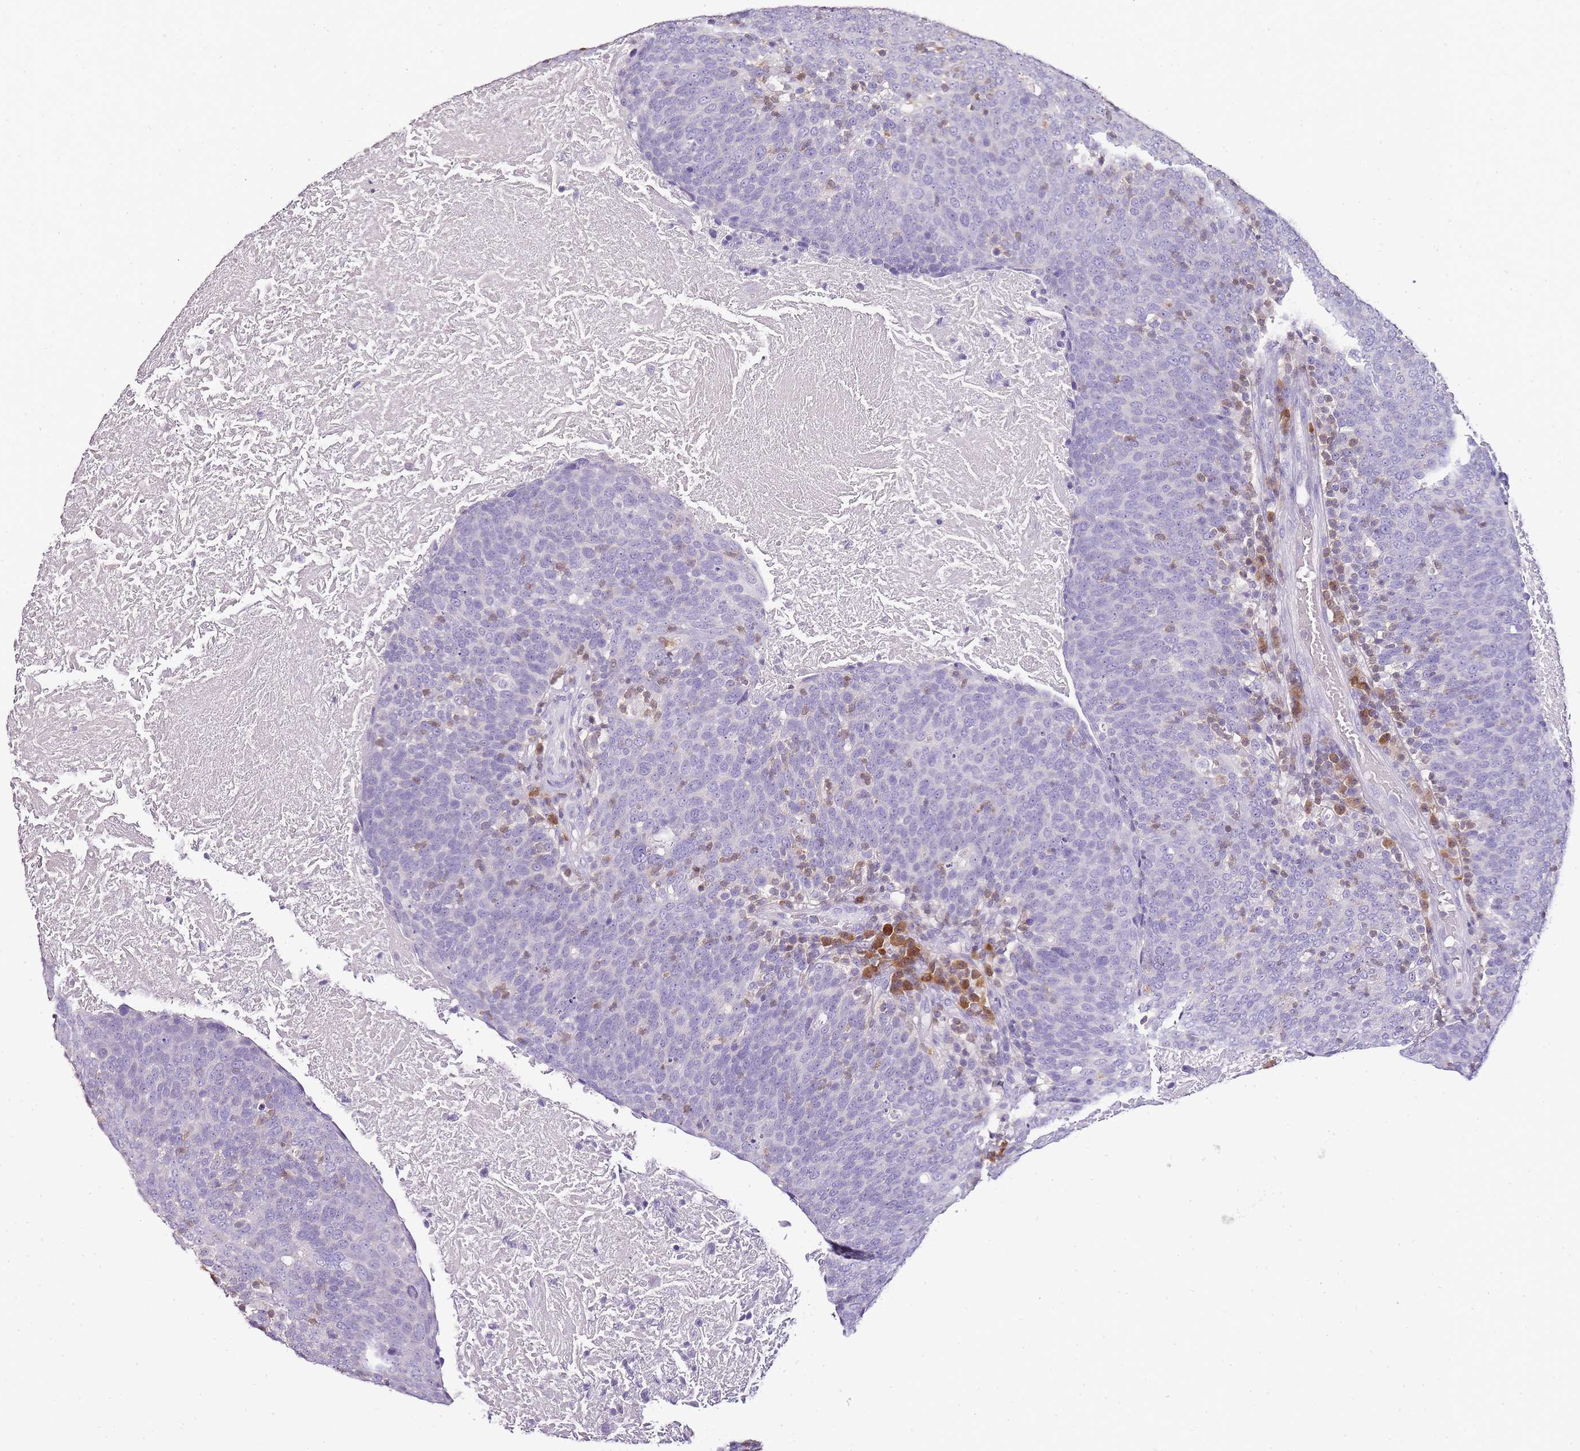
{"staining": {"intensity": "negative", "quantity": "none", "location": "none"}, "tissue": "head and neck cancer", "cell_type": "Tumor cells", "image_type": "cancer", "snomed": [{"axis": "morphology", "description": "Squamous cell carcinoma, NOS"}, {"axis": "morphology", "description": "Squamous cell carcinoma, metastatic, NOS"}, {"axis": "topography", "description": "Lymph node"}, {"axis": "topography", "description": "Head-Neck"}], "caption": "DAB (3,3'-diaminobenzidine) immunohistochemical staining of head and neck cancer demonstrates no significant staining in tumor cells.", "gene": "ZBP1", "patient": {"sex": "male", "age": 62}}